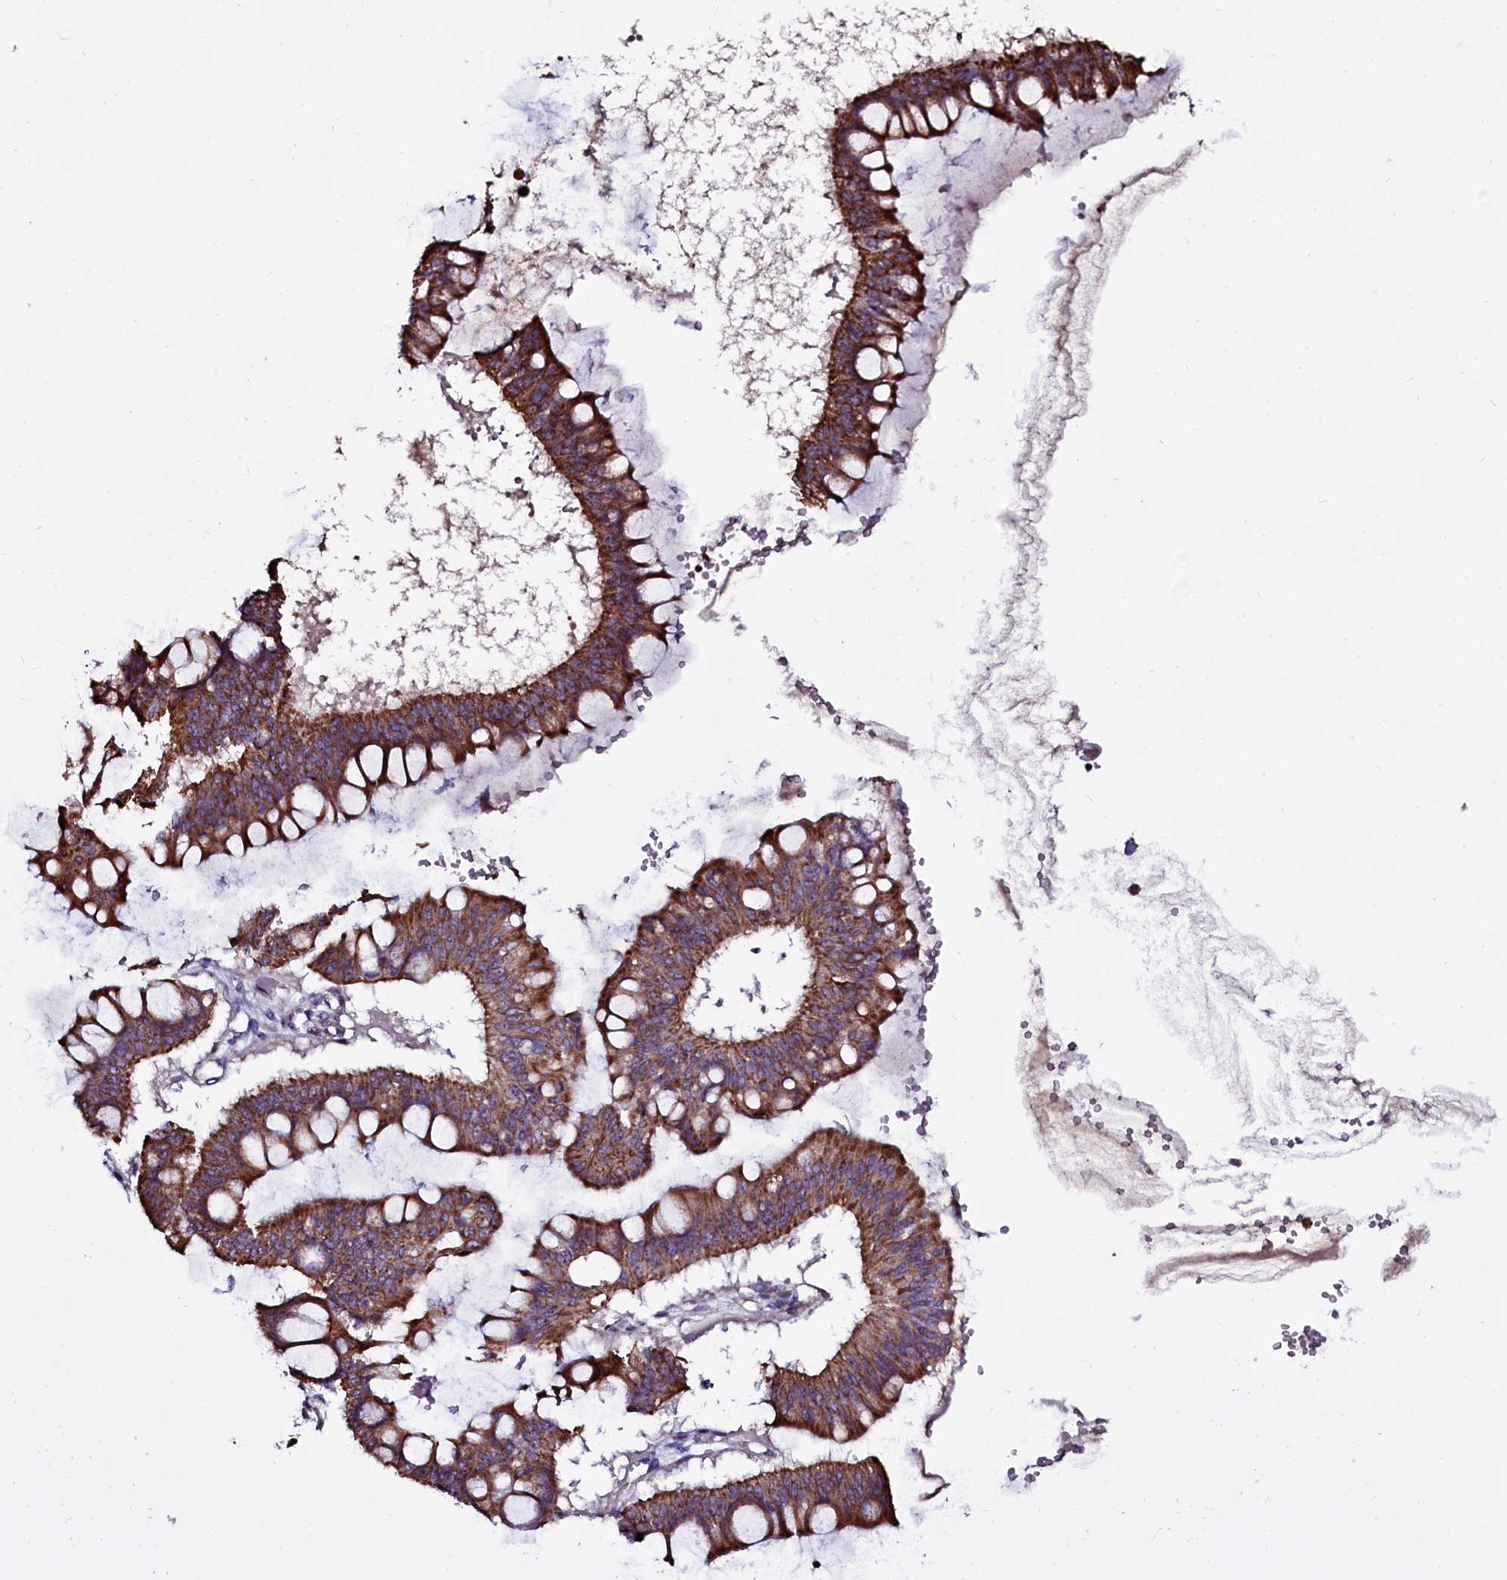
{"staining": {"intensity": "moderate", "quantity": ">75%", "location": "cytoplasmic/membranous"}, "tissue": "ovarian cancer", "cell_type": "Tumor cells", "image_type": "cancer", "snomed": [{"axis": "morphology", "description": "Cystadenocarcinoma, mucinous, NOS"}, {"axis": "topography", "description": "Ovary"}], "caption": "An immunohistochemistry image of neoplastic tissue is shown. Protein staining in brown shows moderate cytoplasmic/membranous positivity in ovarian cancer (mucinous cystadenocarcinoma) within tumor cells.", "gene": "NAA80", "patient": {"sex": "female", "age": 73}}